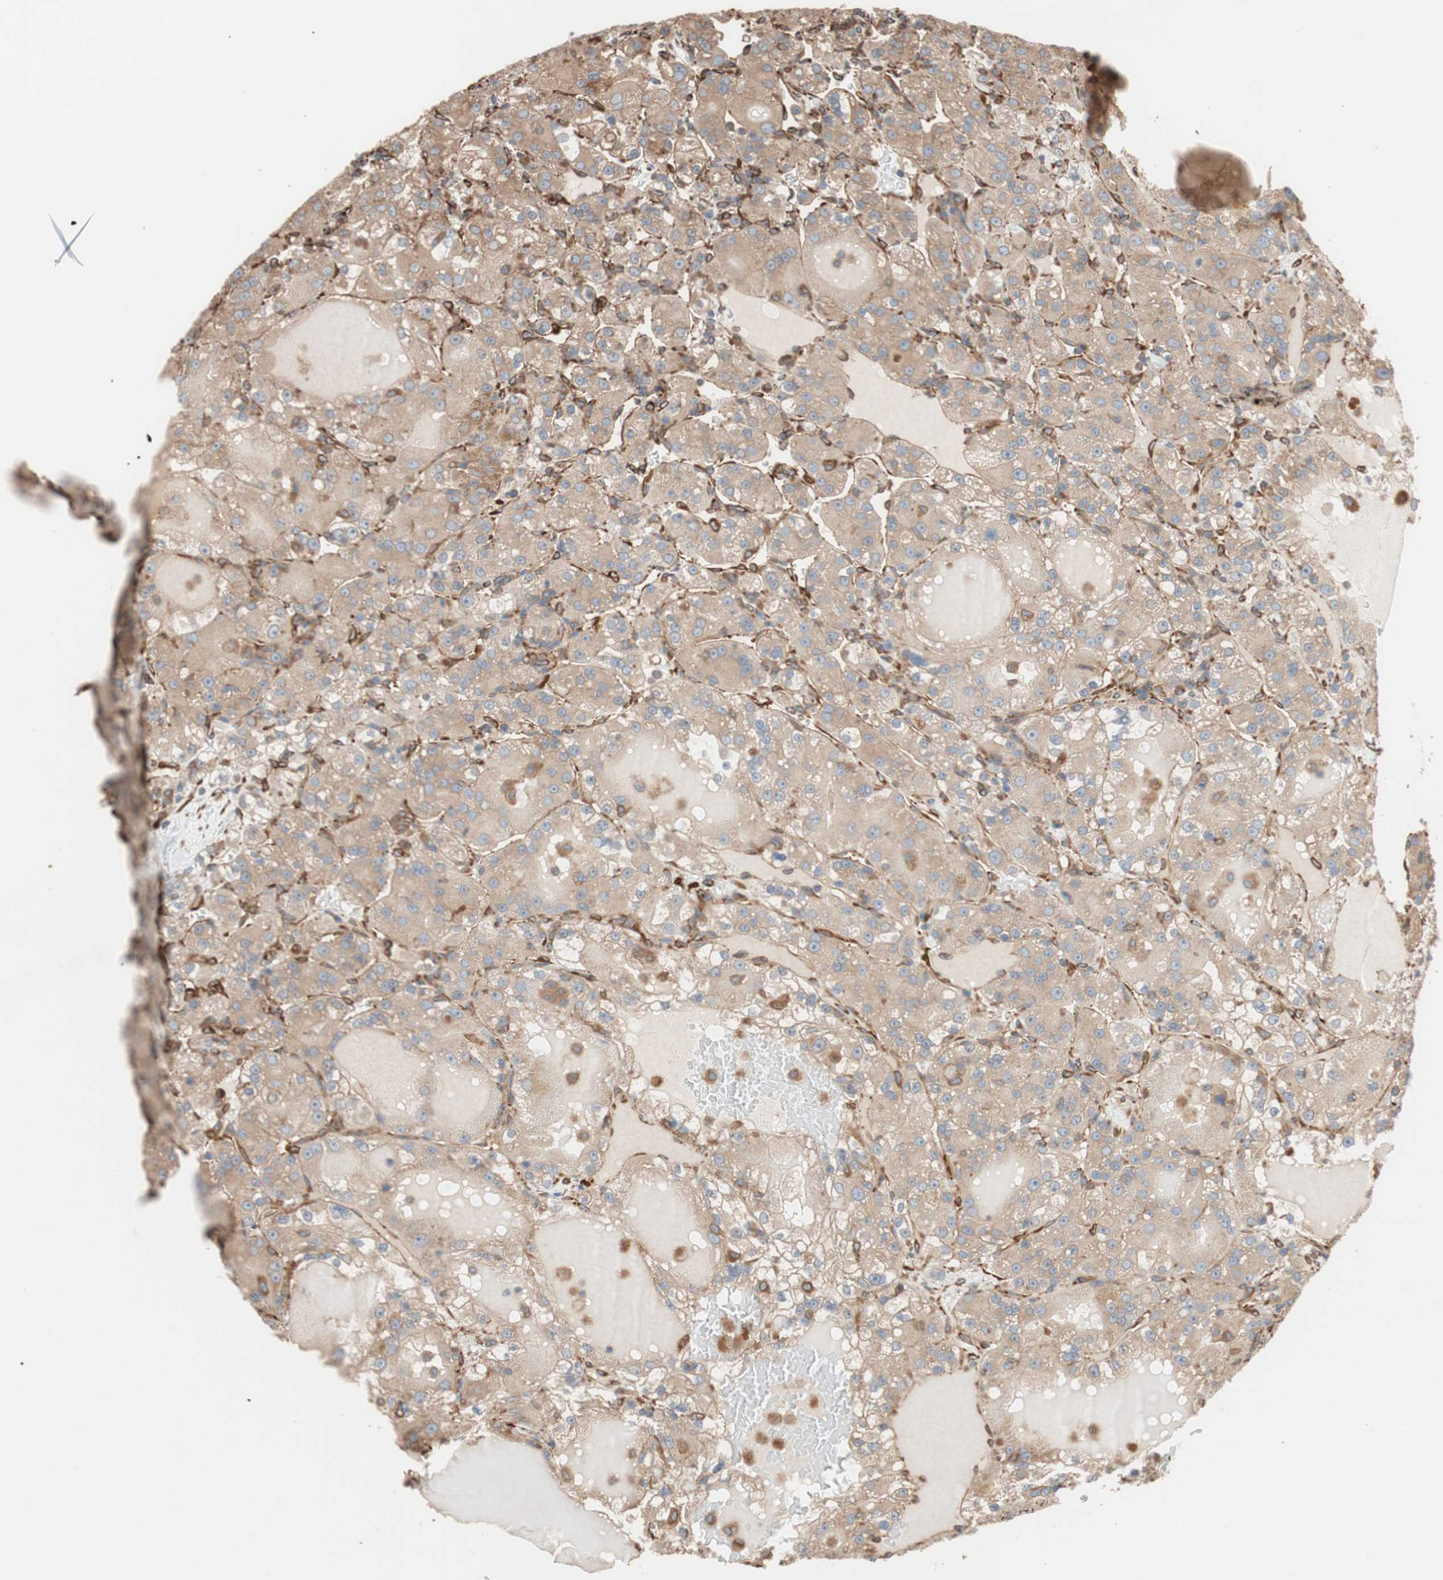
{"staining": {"intensity": "moderate", "quantity": ">75%", "location": "cytoplasmic/membranous"}, "tissue": "renal cancer", "cell_type": "Tumor cells", "image_type": "cancer", "snomed": [{"axis": "morphology", "description": "Normal tissue, NOS"}, {"axis": "morphology", "description": "Adenocarcinoma, NOS"}, {"axis": "topography", "description": "Kidney"}], "caption": "Renal cancer (adenocarcinoma) stained for a protein shows moderate cytoplasmic/membranous positivity in tumor cells.", "gene": "GPSM2", "patient": {"sex": "male", "age": 61}}